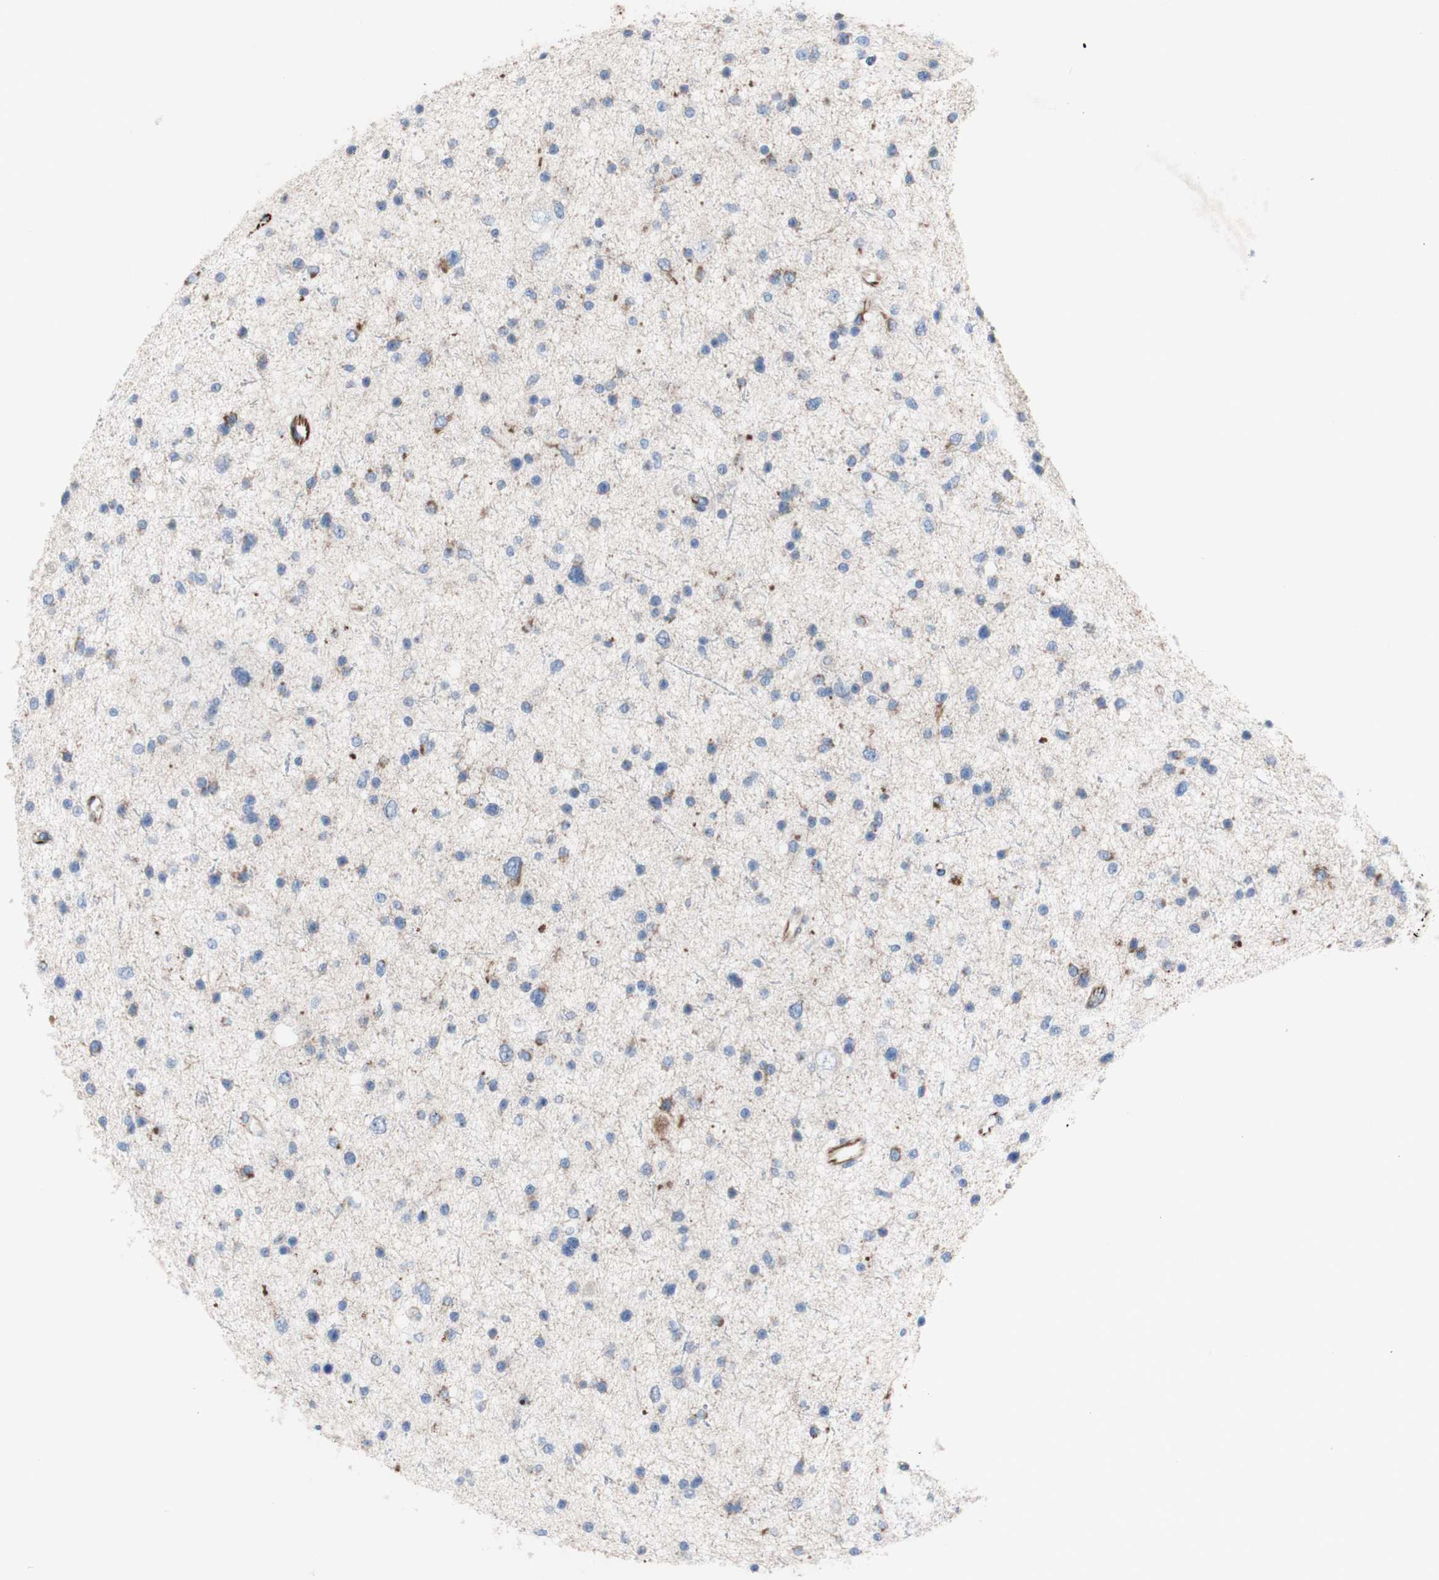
{"staining": {"intensity": "negative", "quantity": "none", "location": "none"}, "tissue": "glioma", "cell_type": "Tumor cells", "image_type": "cancer", "snomed": [{"axis": "morphology", "description": "Glioma, malignant, Low grade"}, {"axis": "topography", "description": "Brain"}], "caption": "High magnification brightfield microscopy of malignant glioma (low-grade) stained with DAB (brown) and counterstained with hematoxylin (blue): tumor cells show no significant positivity. (Immunohistochemistry, brightfield microscopy, high magnification).", "gene": "AGPAT5", "patient": {"sex": "female", "age": 37}}